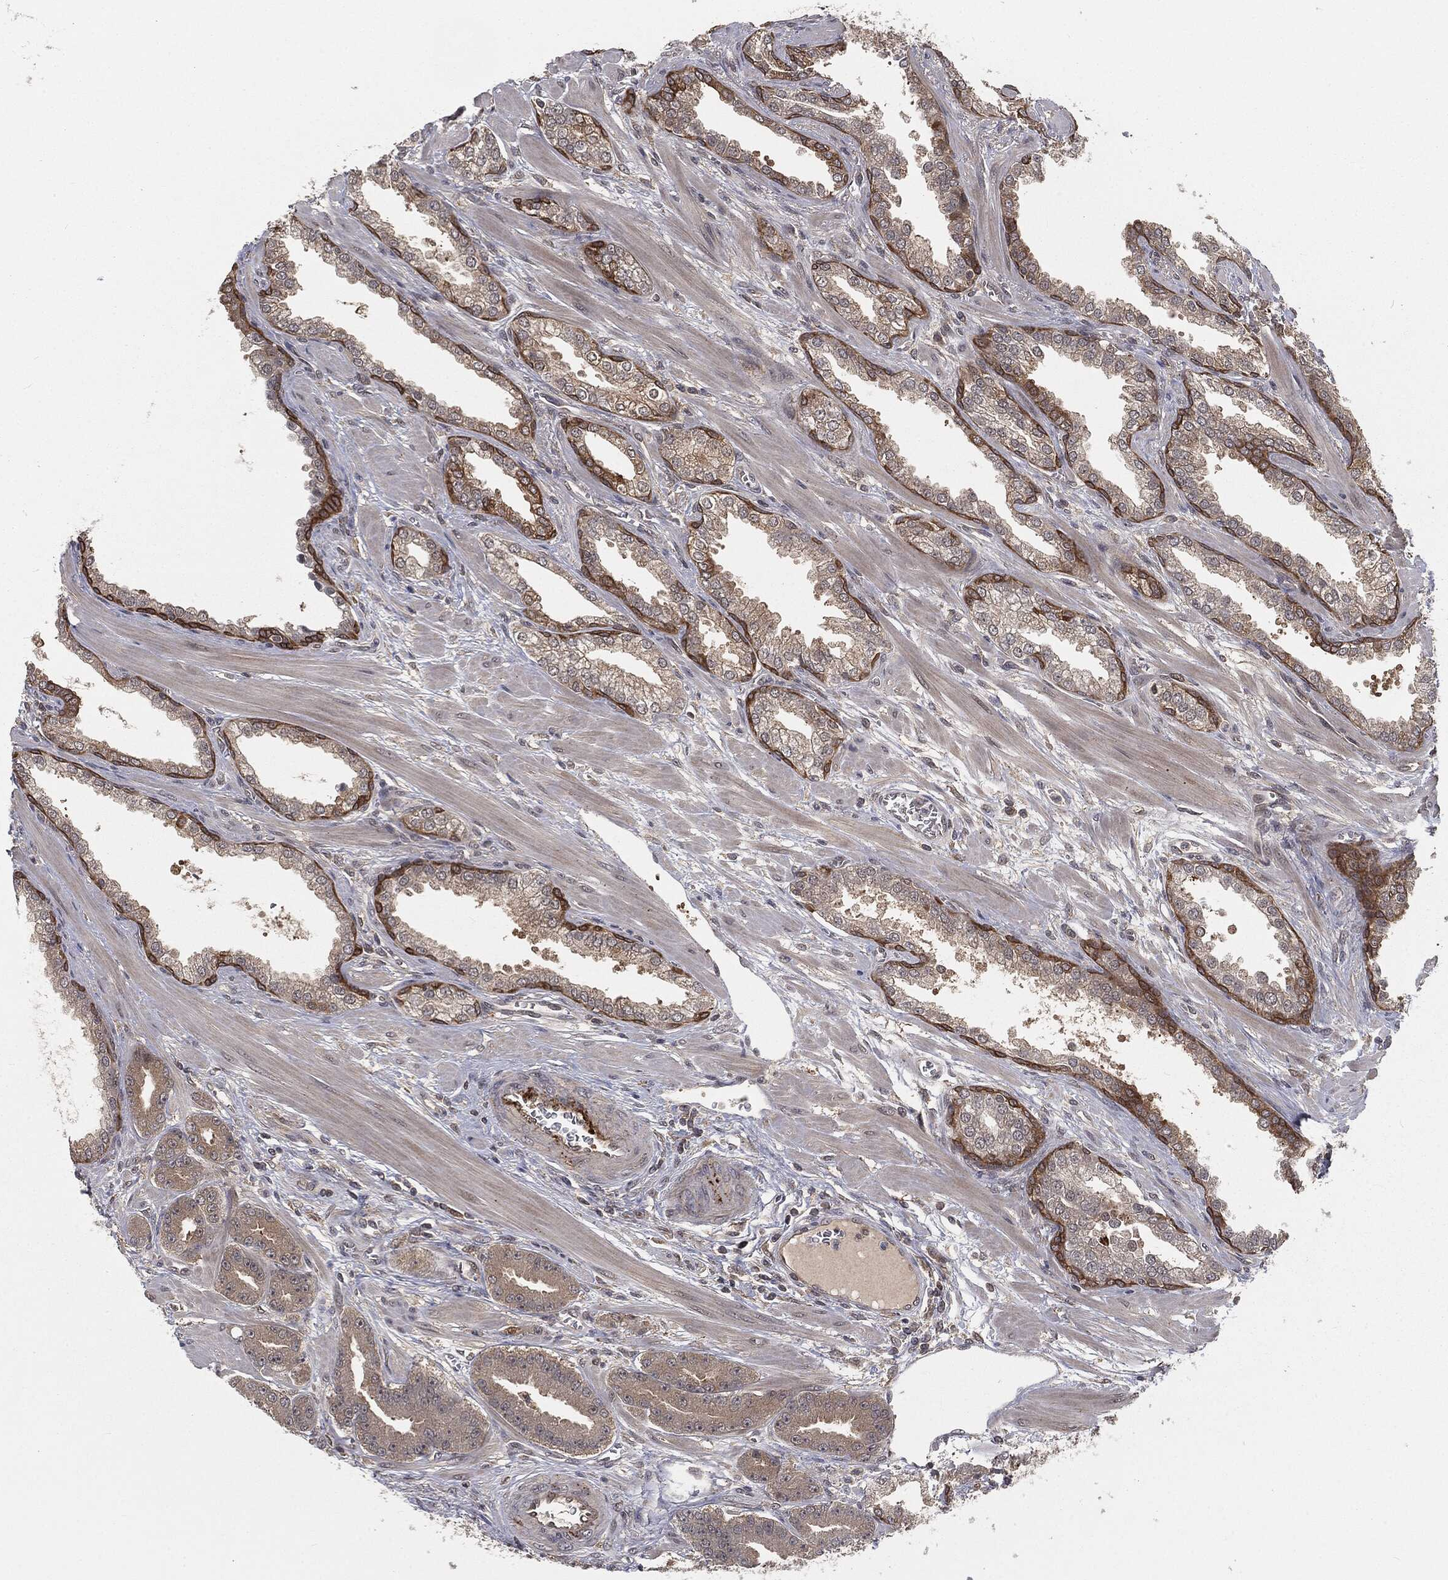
{"staining": {"intensity": "weak", "quantity": ">75%", "location": "cytoplasmic/membranous"}, "tissue": "prostate cancer", "cell_type": "Tumor cells", "image_type": "cancer", "snomed": [{"axis": "morphology", "description": "Adenocarcinoma, High grade"}, {"axis": "topography", "description": "Prostate"}], "caption": "IHC staining of prostate cancer (high-grade adenocarcinoma), which demonstrates low levels of weak cytoplasmic/membranous staining in approximately >75% of tumor cells indicating weak cytoplasmic/membranous protein staining. The staining was performed using DAB (brown) for protein detection and nuclei were counterstained in hematoxylin (blue).", "gene": "FBXO7", "patient": {"sex": "male", "age": 60}}